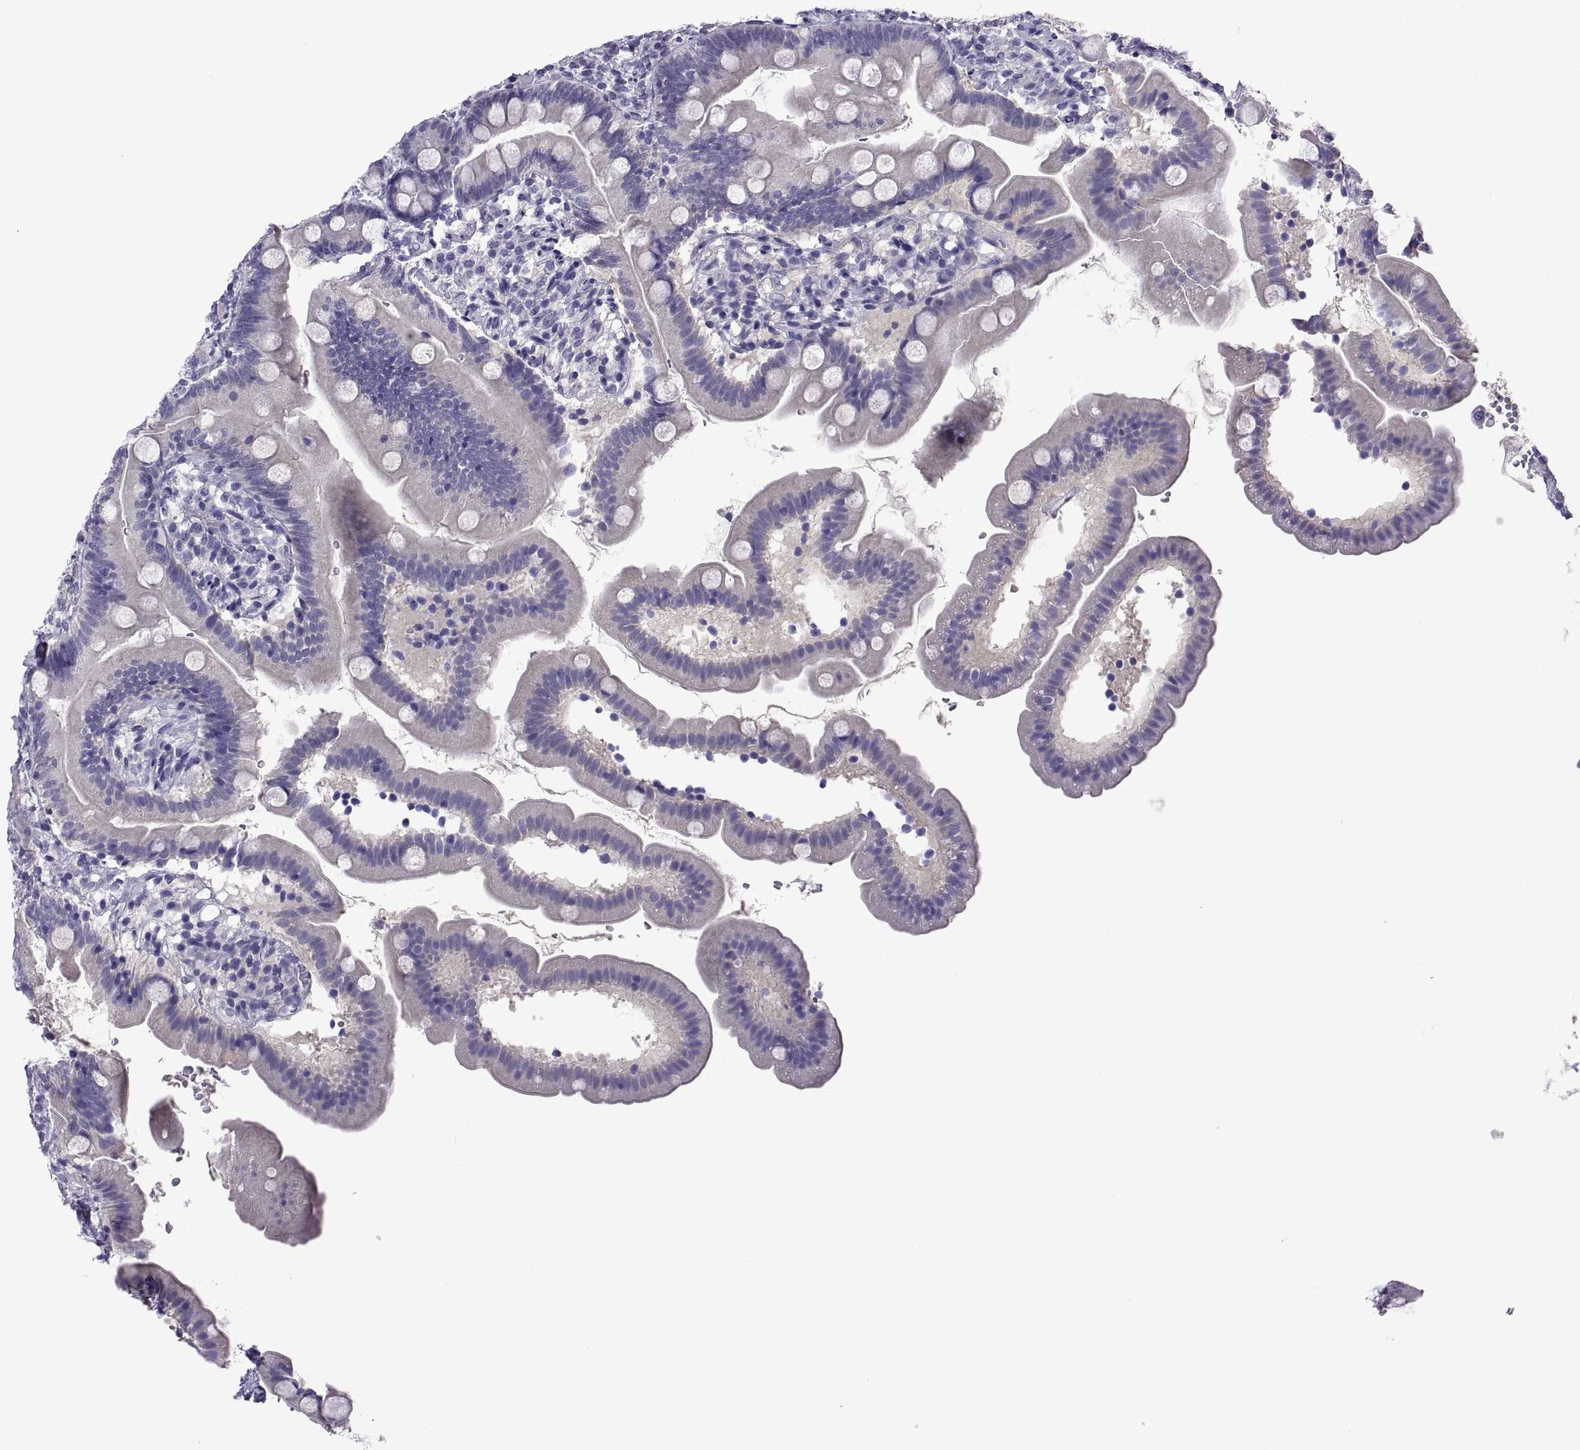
{"staining": {"intensity": "negative", "quantity": "none", "location": "none"}, "tissue": "duodenum", "cell_type": "Glandular cells", "image_type": "normal", "snomed": [{"axis": "morphology", "description": "Normal tissue, NOS"}, {"axis": "topography", "description": "Duodenum"}], "caption": "Protein analysis of normal duodenum exhibits no significant positivity in glandular cells.", "gene": "SPDYE10", "patient": {"sex": "female", "age": 67}}